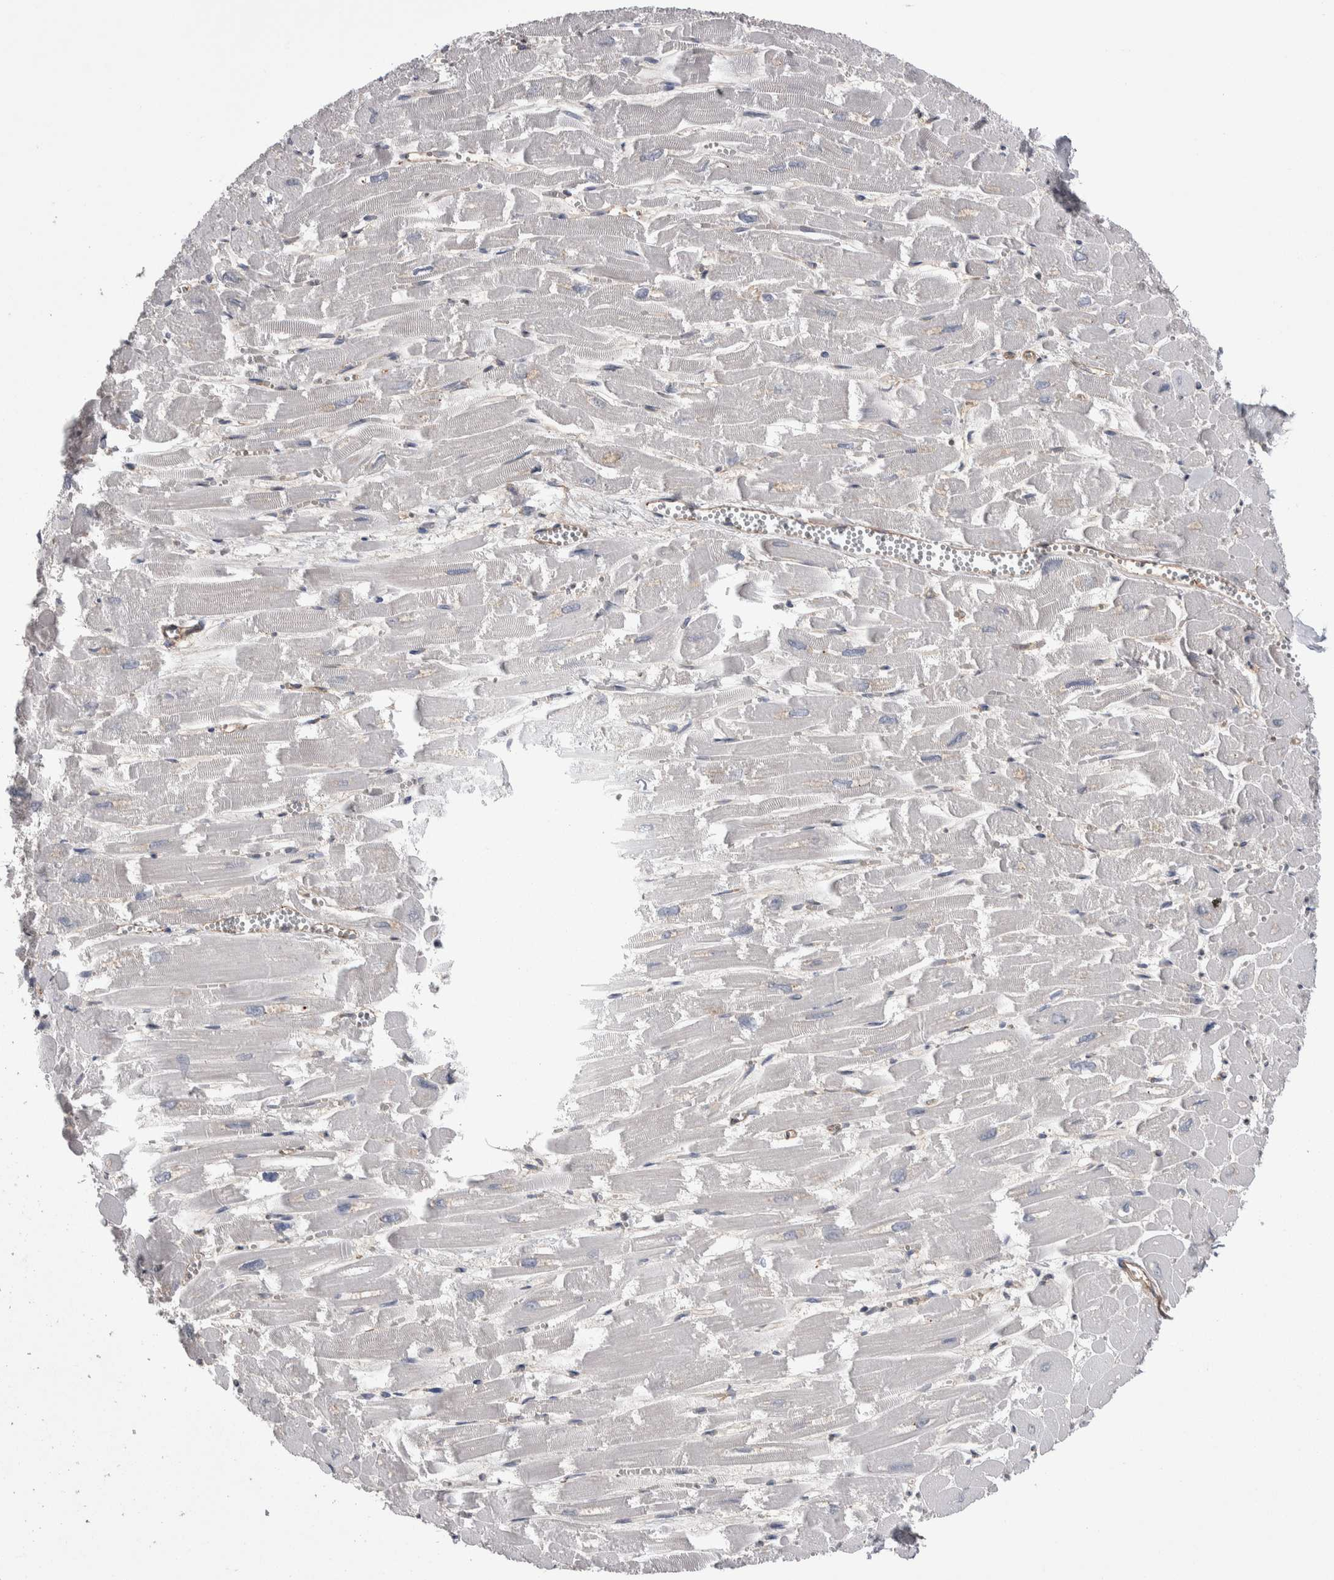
{"staining": {"intensity": "weak", "quantity": "<25%", "location": "cytoplasmic/membranous"}, "tissue": "heart muscle", "cell_type": "Cardiomyocytes", "image_type": "normal", "snomed": [{"axis": "morphology", "description": "Normal tissue, NOS"}, {"axis": "topography", "description": "Heart"}], "caption": "A micrograph of human heart muscle is negative for staining in cardiomyocytes. (DAB IHC, high magnification).", "gene": "LIMA1", "patient": {"sex": "male", "age": 54}}